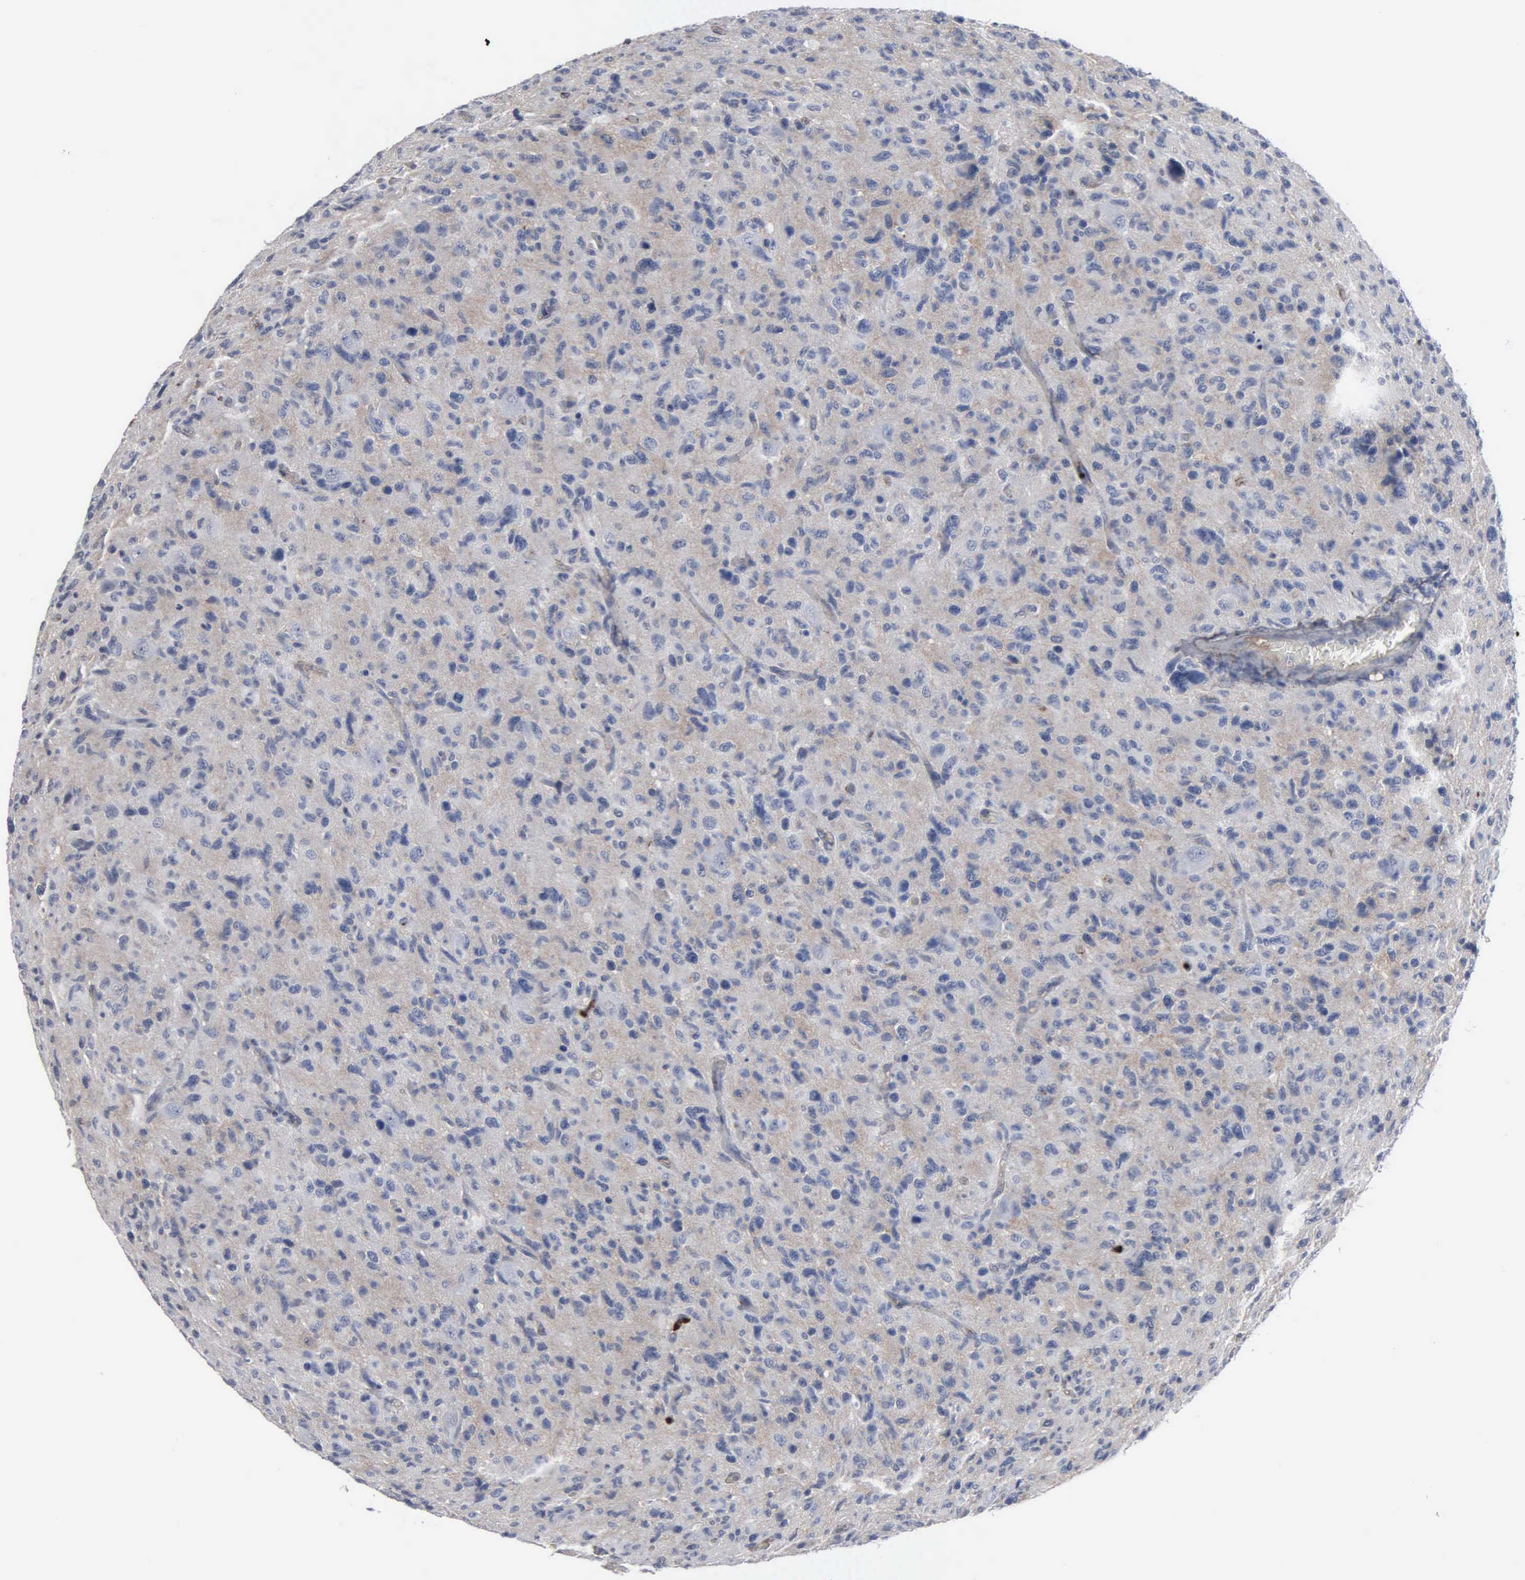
{"staining": {"intensity": "negative", "quantity": "none", "location": "none"}, "tissue": "glioma", "cell_type": "Tumor cells", "image_type": "cancer", "snomed": [{"axis": "morphology", "description": "Glioma, malignant, High grade"}, {"axis": "topography", "description": "Brain"}], "caption": "This histopathology image is of malignant high-grade glioma stained with immunohistochemistry (IHC) to label a protein in brown with the nuclei are counter-stained blue. There is no positivity in tumor cells.", "gene": "FN1", "patient": {"sex": "female", "age": 60}}